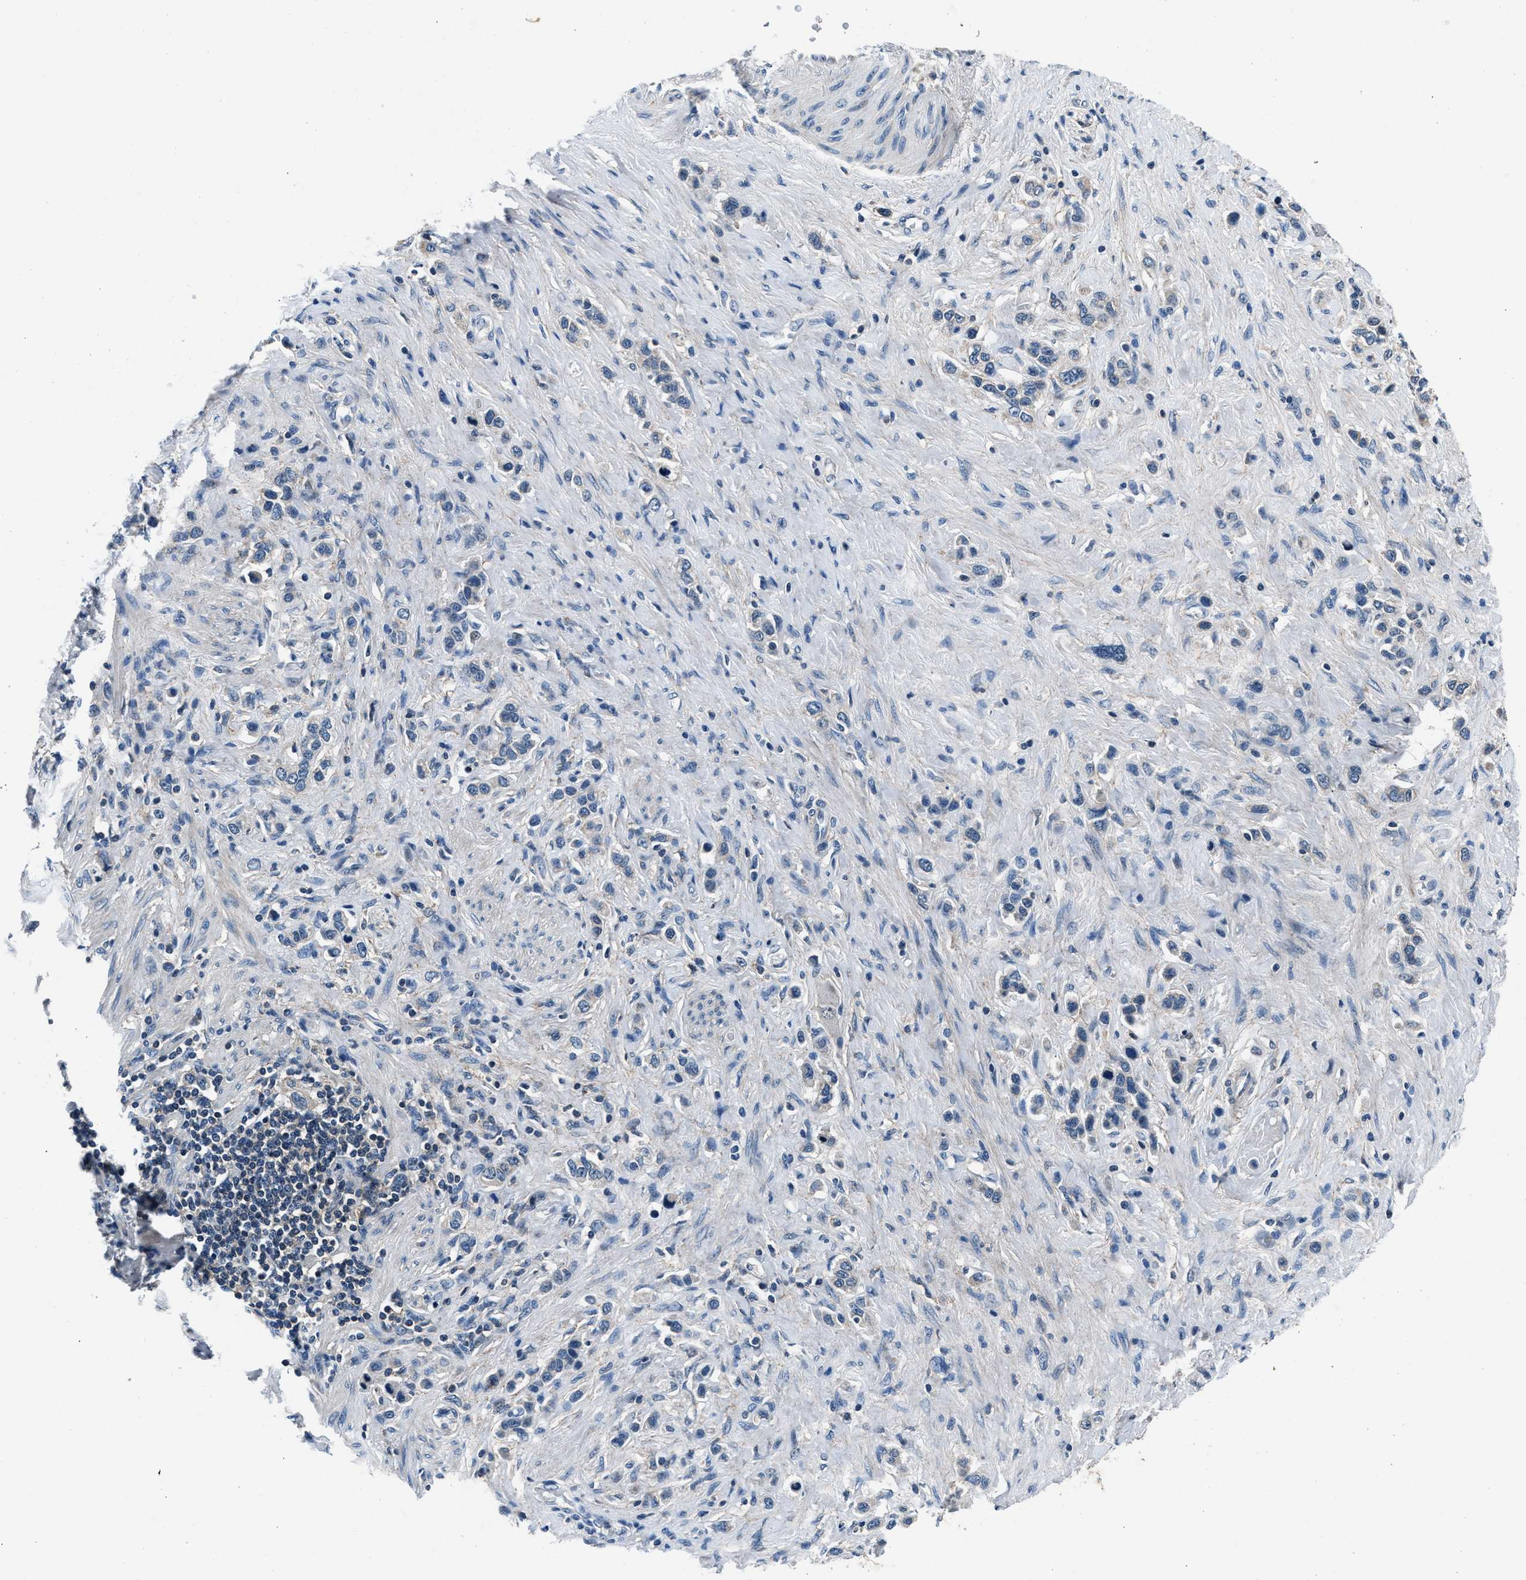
{"staining": {"intensity": "negative", "quantity": "none", "location": "none"}, "tissue": "stomach cancer", "cell_type": "Tumor cells", "image_type": "cancer", "snomed": [{"axis": "morphology", "description": "Adenocarcinoma, NOS"}, {"axis": "topography", "description": "Stomach"}], "caption": "A micrograph of stomach adenocarcinoma stained for a protein reveals no brown staining in tumor cells. (DAB IHC visualized using brightfield microscopy, high magnification).", "gene": "DENND6B", "patient": {"sex": "female", "age": 65}}